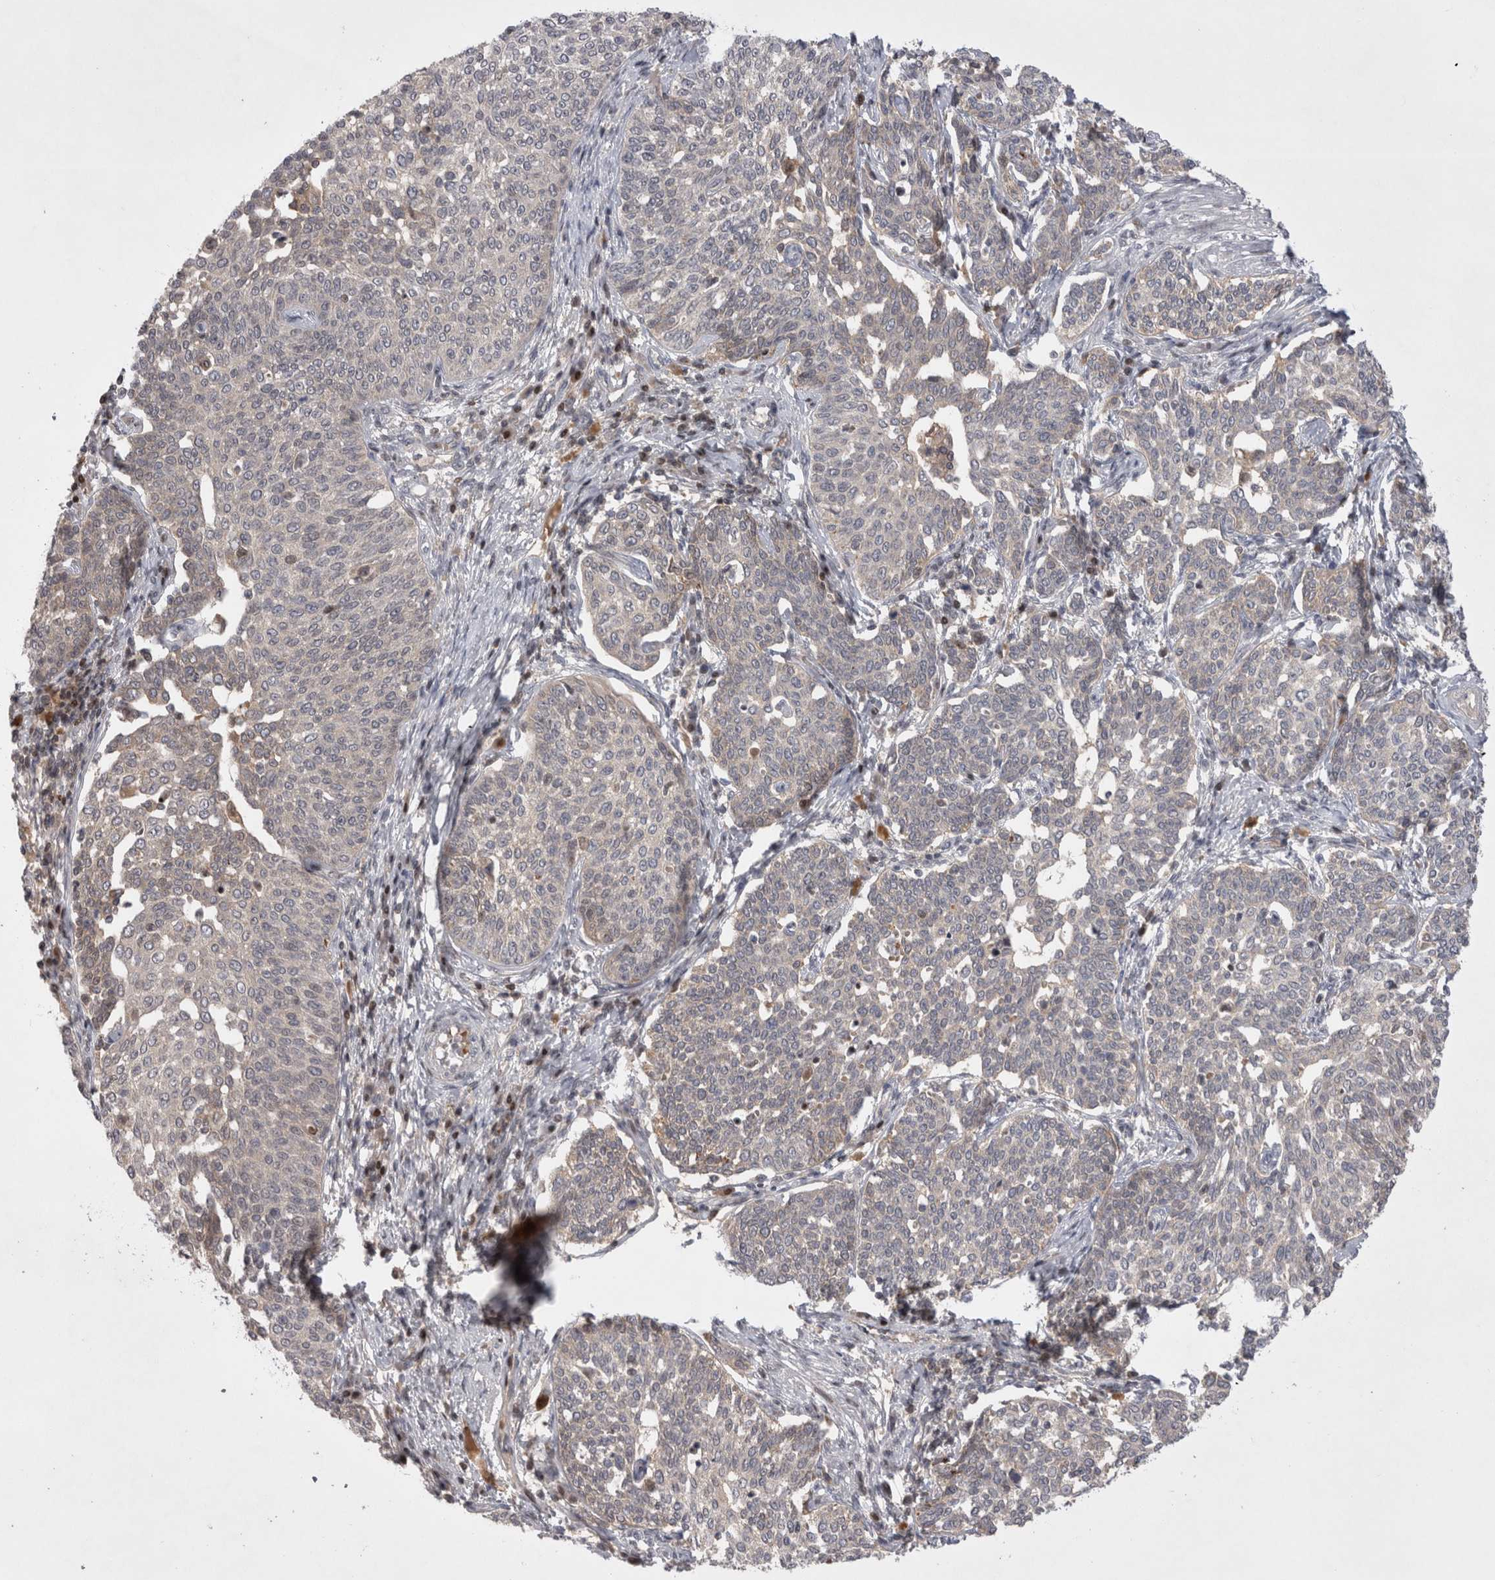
{"staining": {"intensity": "negative", "quantity": "none", "location": "none"}, "tissue": "cervical cancer", "cell_type": "Tumor cells", "image_type": "cancer", "snomed": [{"axis": "morphology", "description": "Squamous cell carcinoma, NOS"}, {"axis": "topography", "description": "Cervix"}], "caption": "Immunohistochemistry (IHC) micrograph of neoplastic tissue: human squamous cell carcinoma (cervical) stained with DAB shows no significant protein staining in tumor cells.", "gene": "PLEKHM1", "patient": {"sex": "female", "age": 34}}